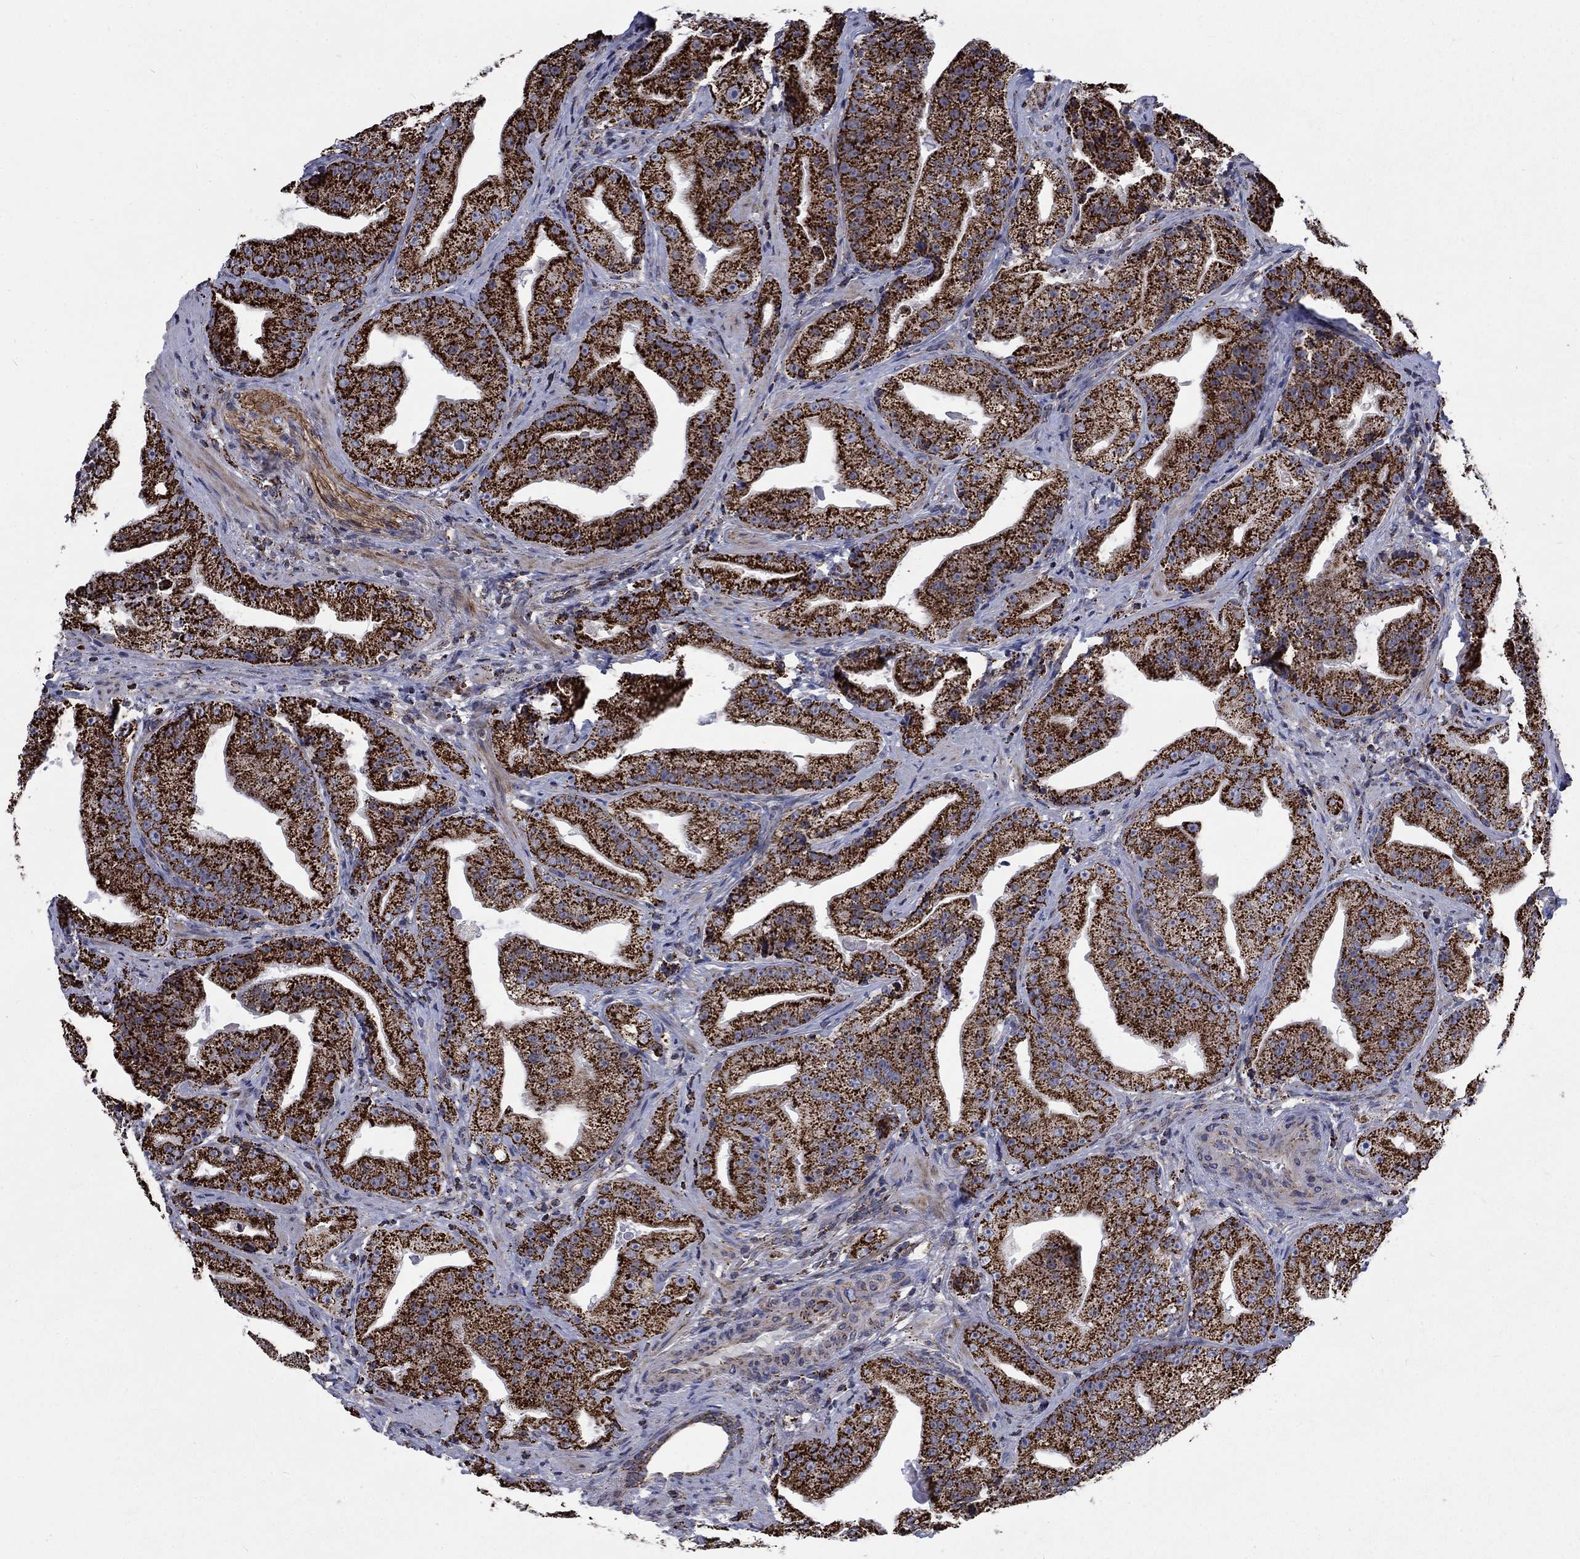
{"staining": {"intensity": "strong", "quantity": ">75%", "location": "cytoplasmic/membranous"}, "tissue": "prostate cancer", "cell_type": "Tumor cells", "image_type": "cancer", "snomed": [{"axis": "morphology", "description": "Adenocarcinoma, Low grade"}, {"axis": "topography", "description": "Prostate"}], "caption": "This is a micrograph of immunohistochemistry staining of low-grade adenocarcinoma (prostate), which shows strong positivity in the cytoplasmic/membranous of tumor cells.", "gene": "MOAP1", "patient": {"sex": "male", "age": 62}}